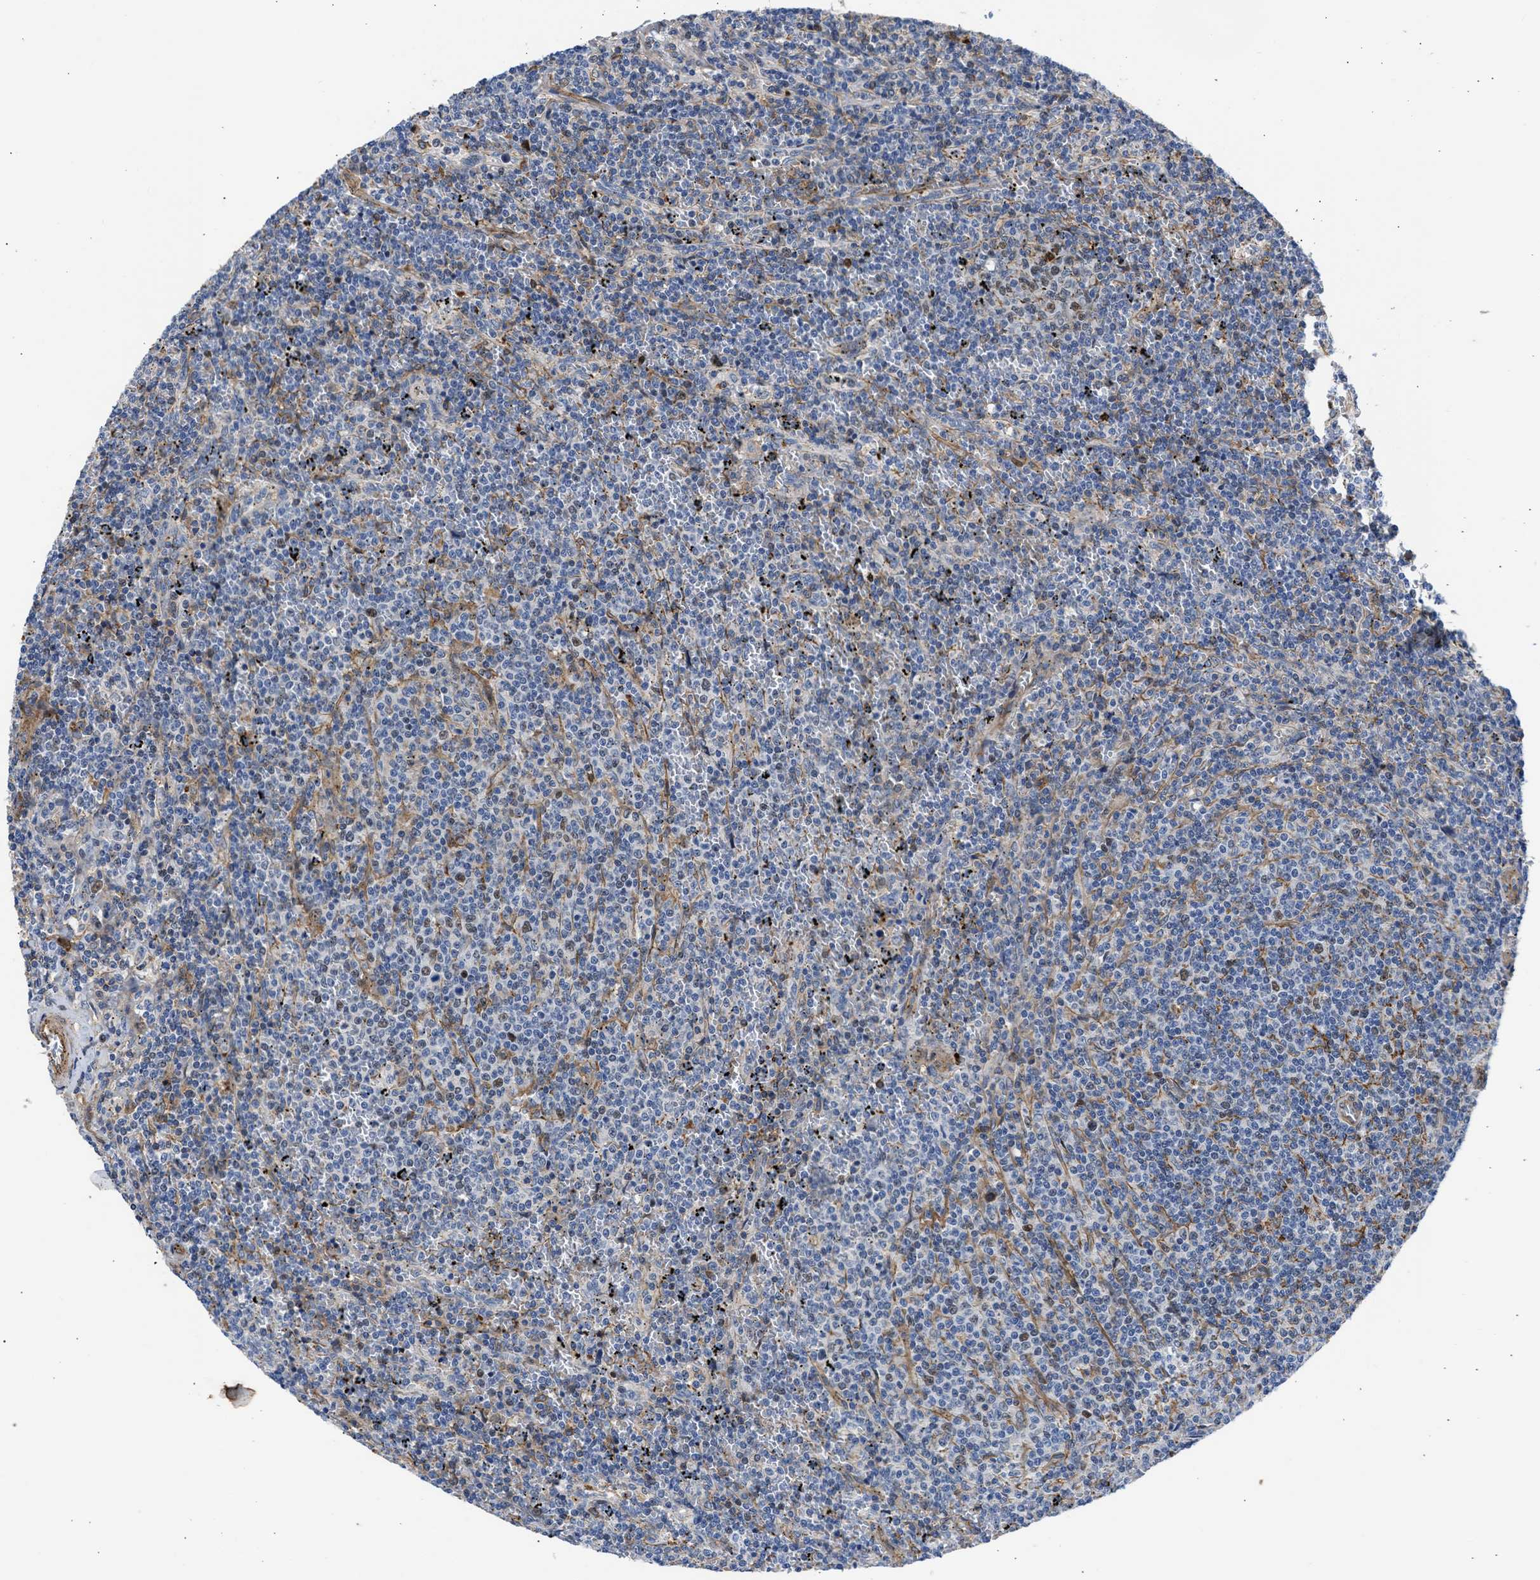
{"staining": {"intensity": "weak", "quantity": "<25%", "location": "cytoplasmic/membranous,nuclear"}, "tissue": "lymphoma", "cell_type": "Tumor cells", "image_type": "cancer", "snomed": [{"axis": "morphology", "description": "Malignant lymphoma, non-Hodgkin's type, Low grade"}, {"axis": "topography", "description": "Spleen"}], "caption": "DAB (3,3'-diaminobenzidine) immunohistochemical staining of lymphoma displays no significant positivity in tumor cells.", "gene": "MAS1L", "patient": {"sex": "female", "age": 50}}